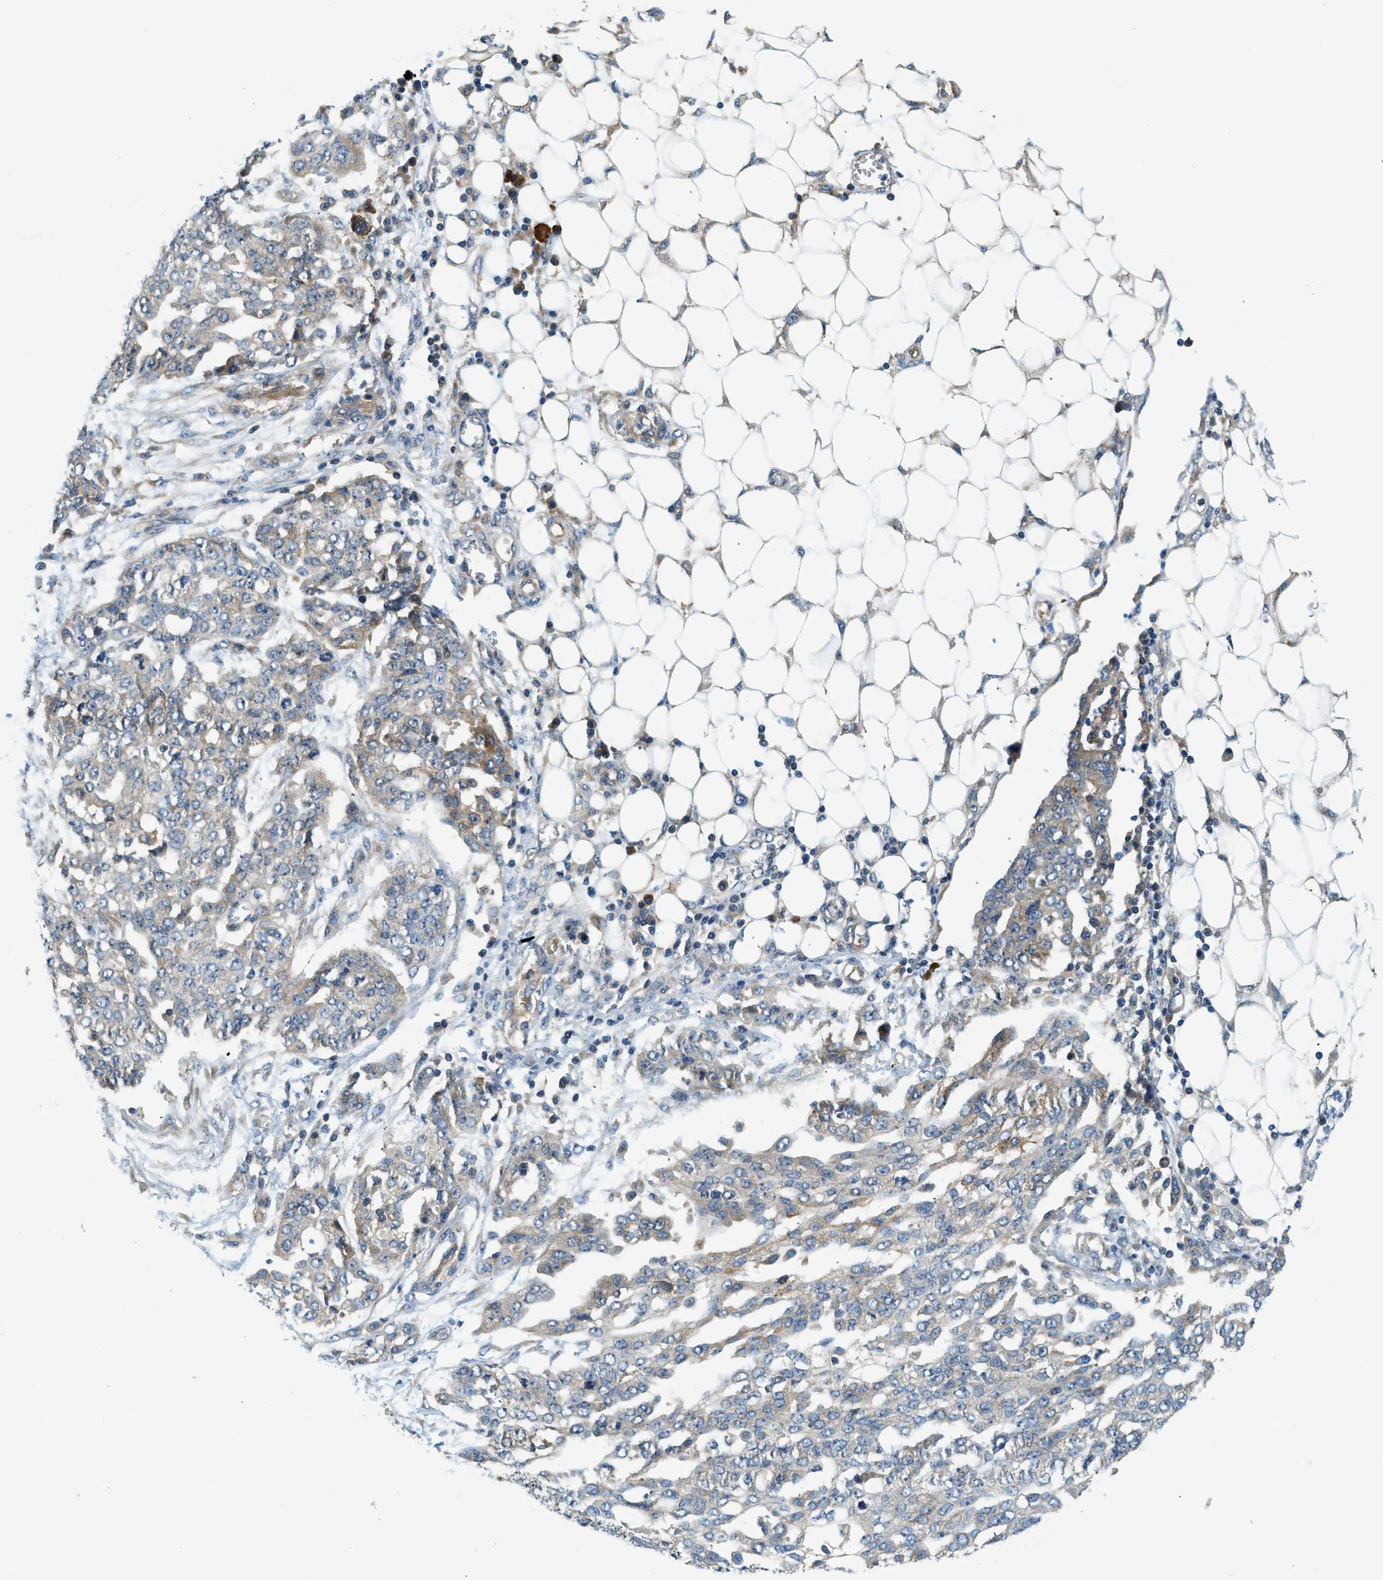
{"staining": {"intensity": "weak", "quantity": "<25%", "location": "cytoplasmic/membranous"}, "tissue": "ovarian cancer", "cell_type": "Tumor cells", "image_type": "cancer", "snomed": [{"axis": "morphology", "description": "Cystadenocarcinoma, serous, NOS"}, {"axis": "topography", "description": "Soft tissue"}, {"axis": "topography", "description": "Ovary"}], "caption": "Human serous cystadenocarcinoma (ovarian) stained for a protein using immunohistochemistry (IHC) reveals no positivity in tumor cells.", "gene": "KCNK1", "patient": {"sex": "female", "age": 57}}